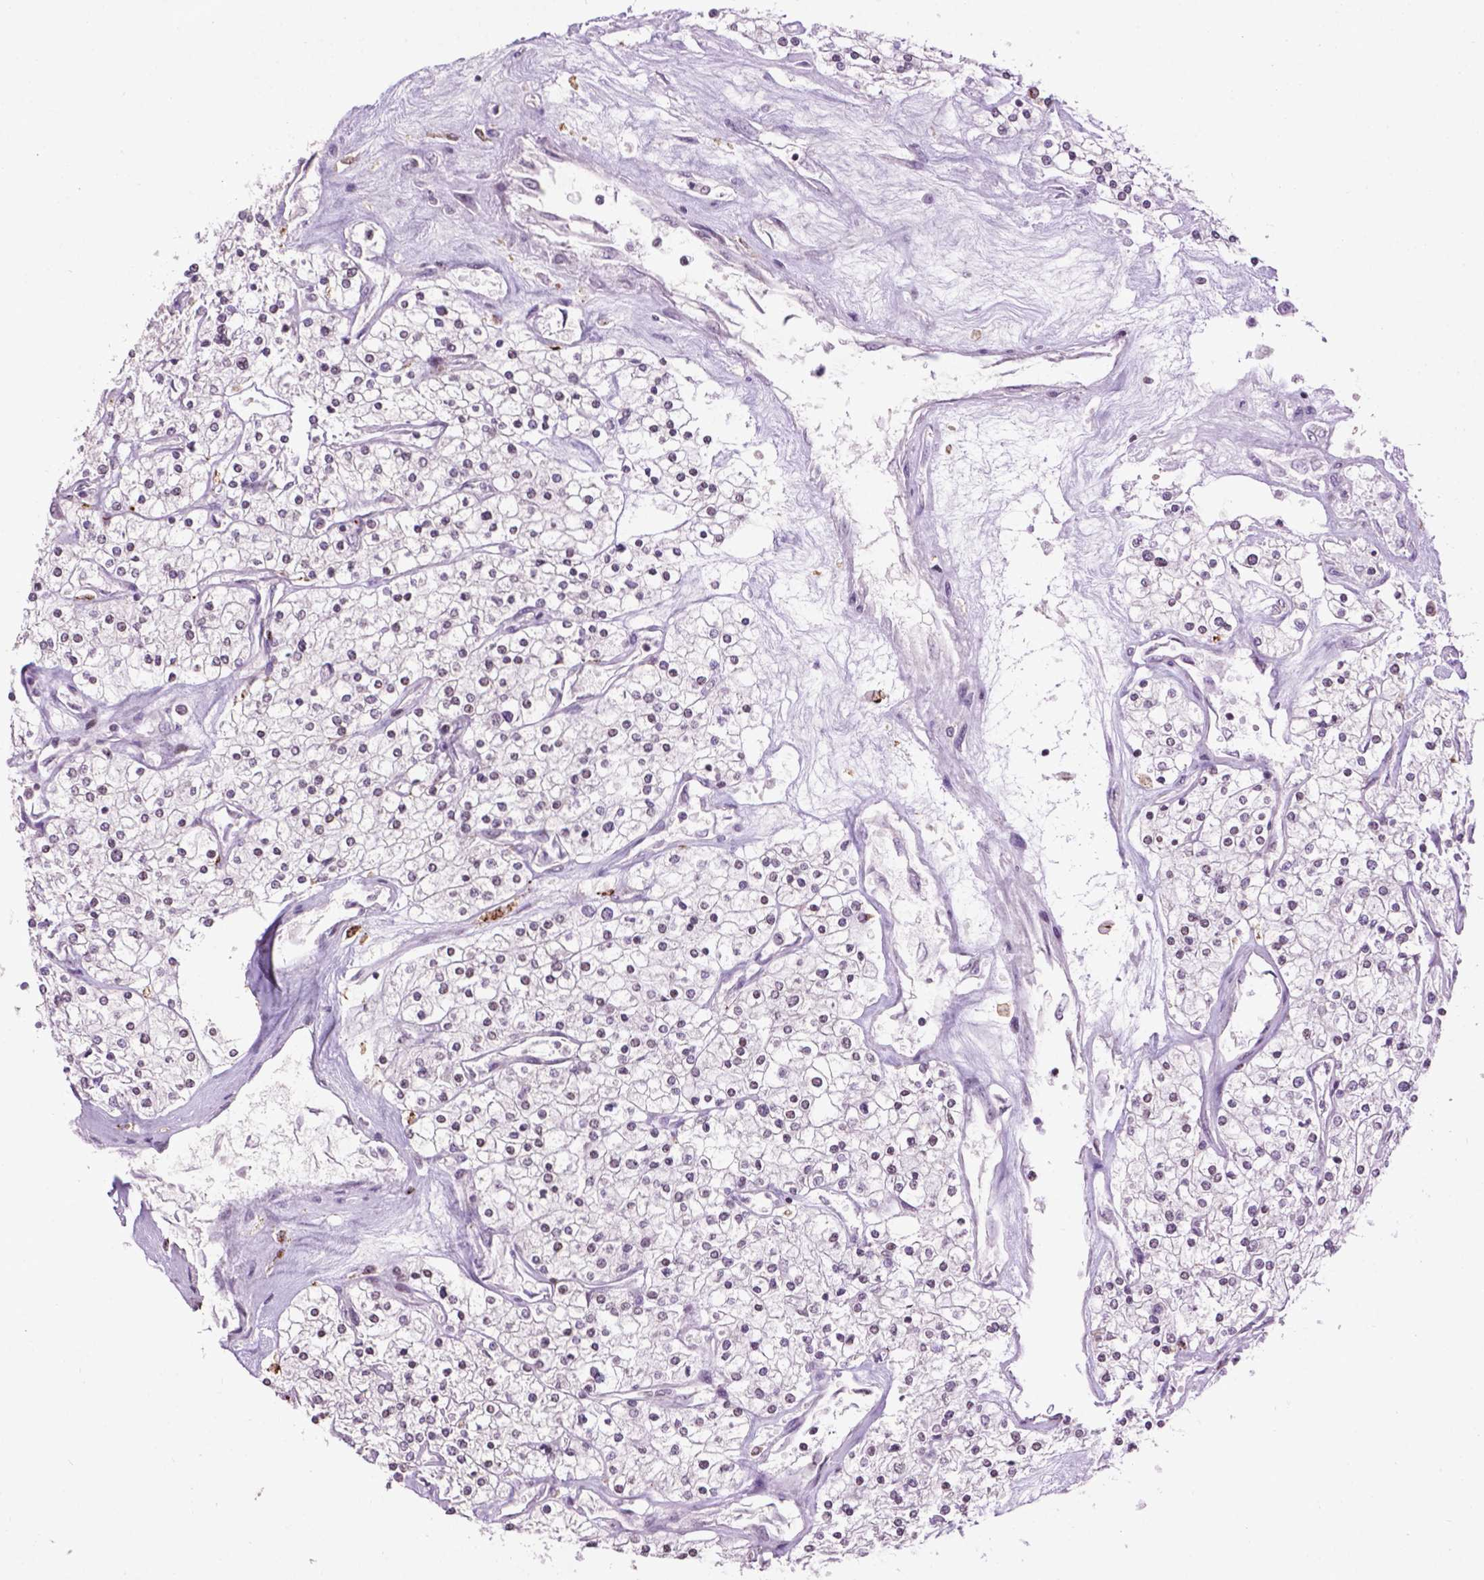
{"staining": {"intensity": "negative", "quantity": "none", "location": "none"}, "tissue": "renal cancer", "cell_type": "Tumor cells", "image_type": "cancer", "snomed": [{"axis": "morphology", "description": "Adenocarcinoma, NOS"}, {"axis": "topography", "description": "Kidney"}], "caption": "Immunohistochemical staining of human renal cancer (adenocarcinoma) shows no significant expression in tumor cells.", "gene": "TH", "patient": {"sex": "male", "age": 80}}